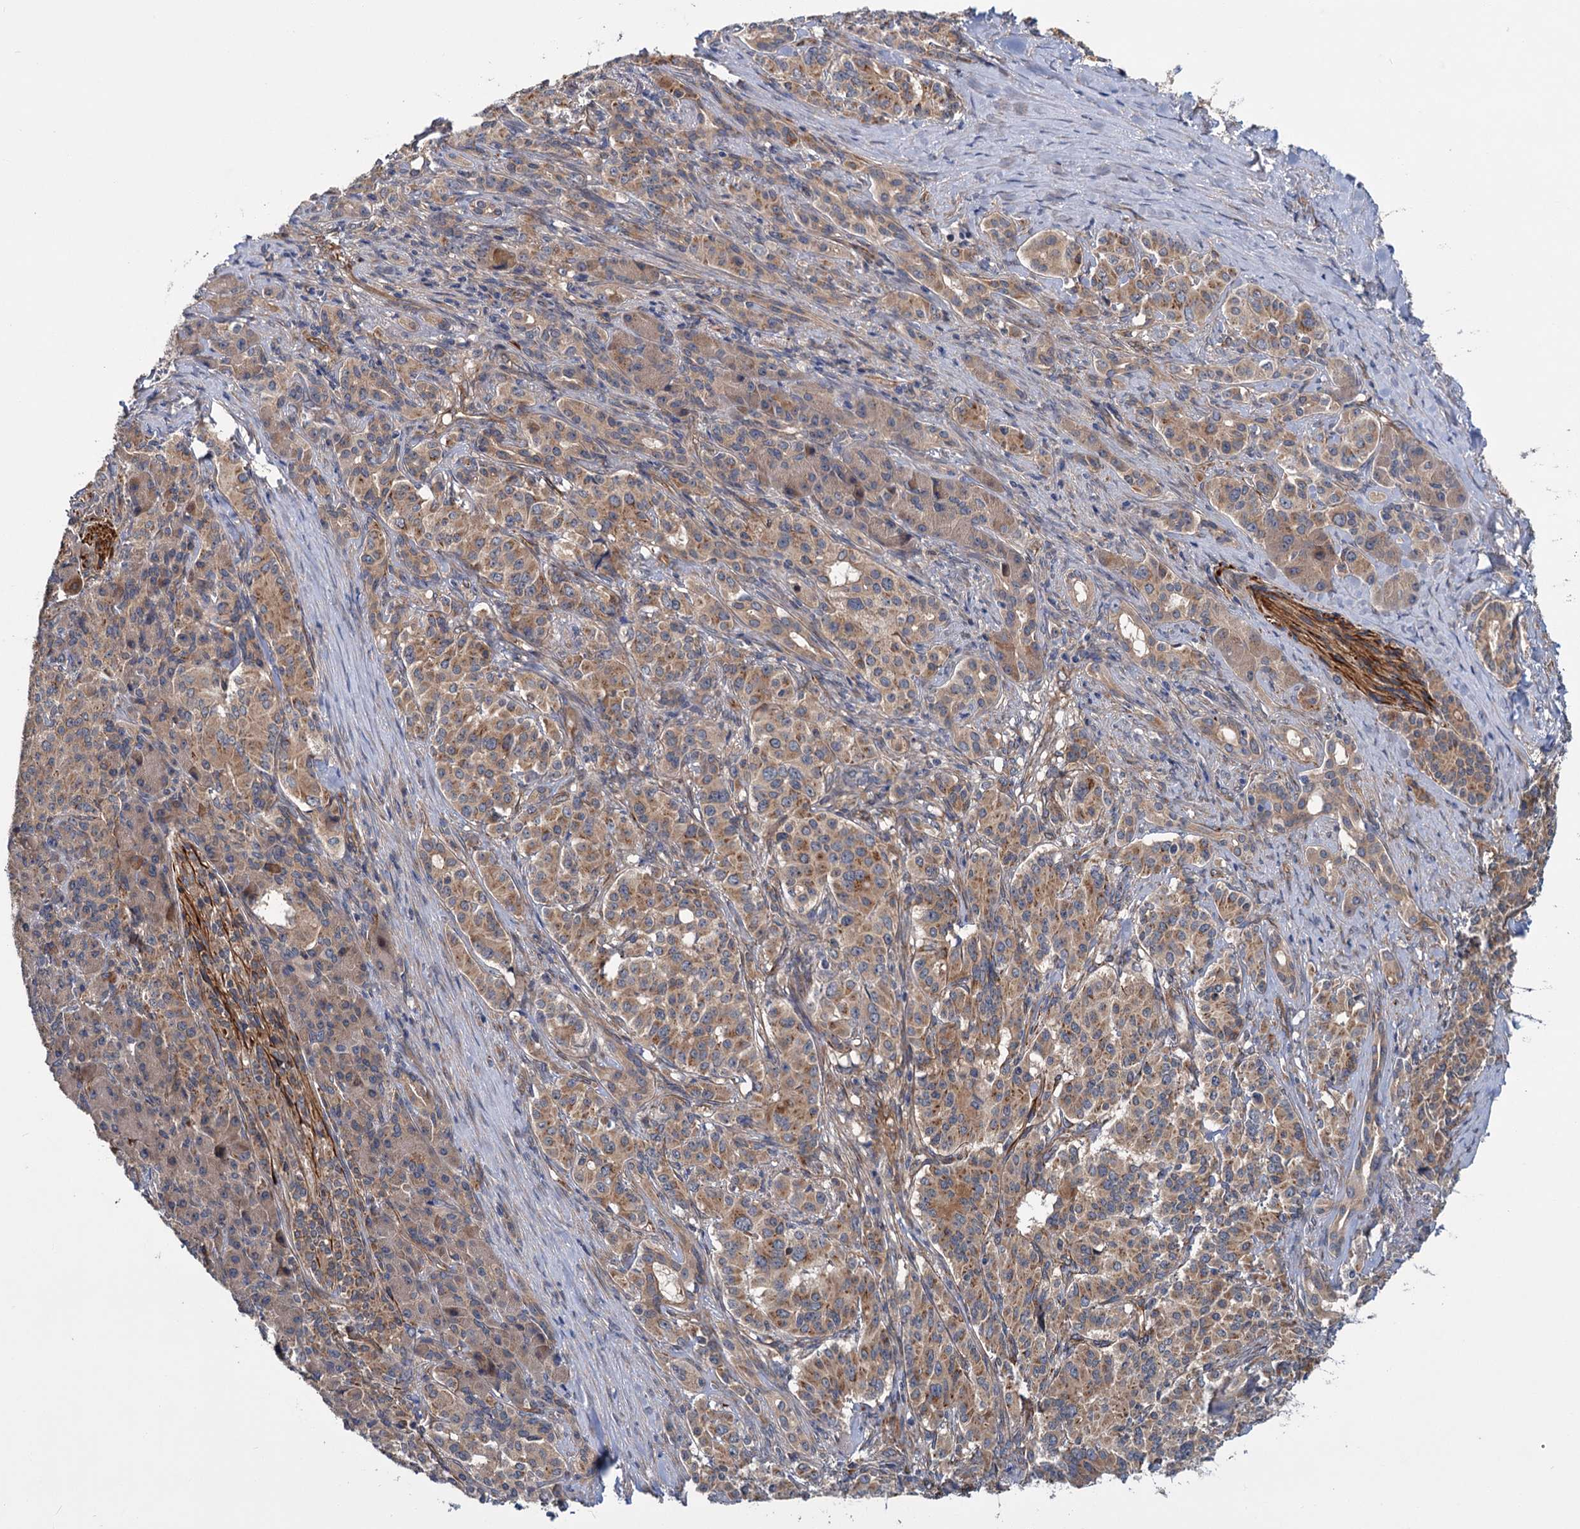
{"staining": {"intensity": "moderate", "quantity": ">75%", "location": "cytoplasmic/membranous"}, "tissue": "pancreatic cancer", "cell_type": "Tumor cells", "image_type": "cancer", "snomed": [{"axis": "morphology", "description": "Adenocarcinoma, NOS"}, {"axis": "topography", "description": "Pancreas"}], "caption": "A micrograph of human pancreatic cancer stained for a protein exhibits moderate cytoplasmic/membranous brown staining in tumor cells.", "gene": "PKN2", "patient": {"sex": "female", "age": 74}}